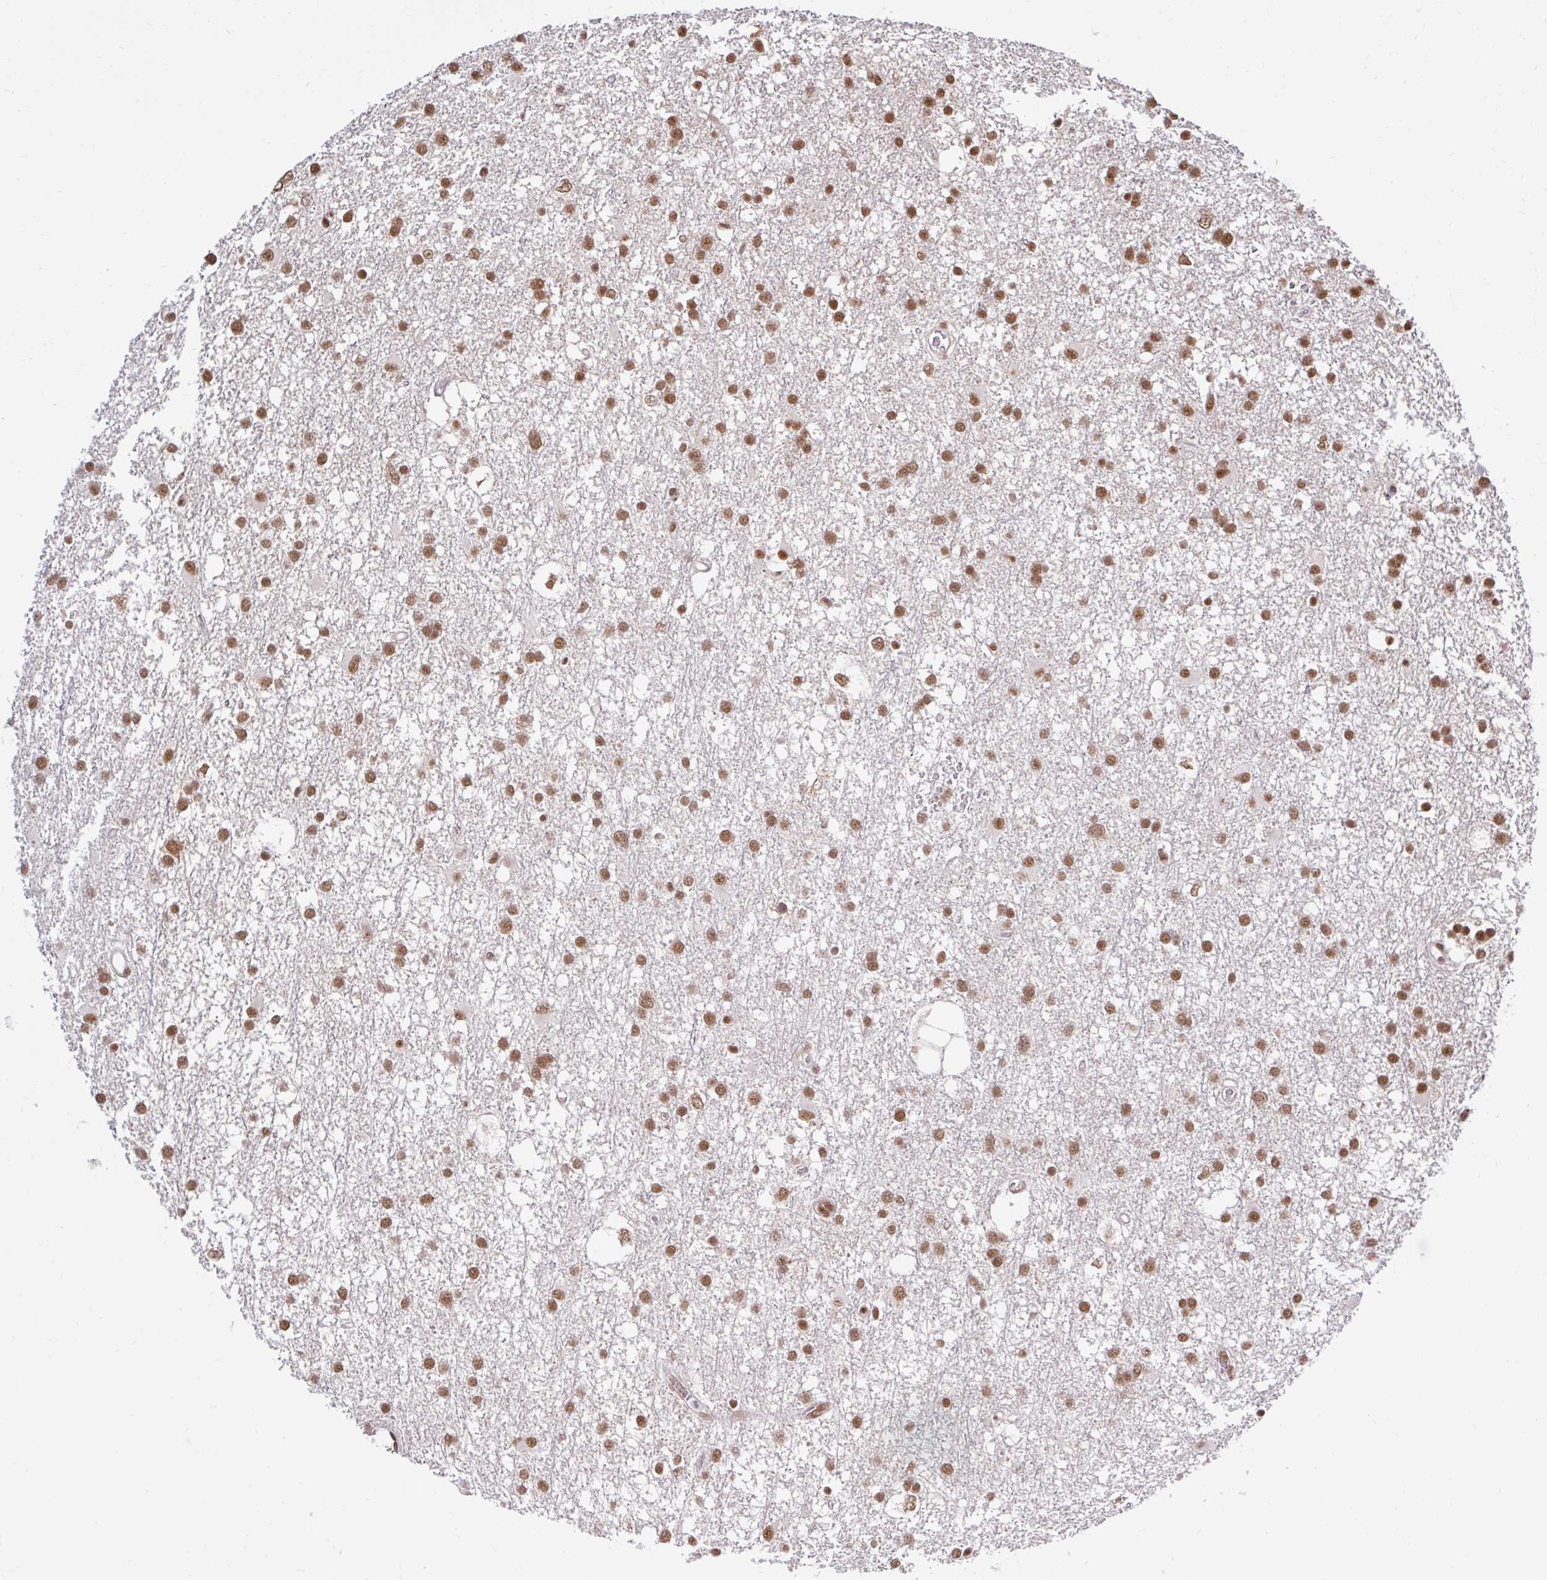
{"staining": {"intensity": "moderate", "quantity": ">75%", "location": "nuclear"}, "tissue": "glioma", "cell_type": "Tumor cells", "image_type": "cancer", "snomed": [{"axis": "morphology", "description": "Glioma, malignant, High grade"}, {"axis": "topography", "description": "Brain"}], "caption": "Immunohistochemical staining of human malignant high-grade glioma exhibits medium levels of moderate nuclear expression in approximately >75% of tumor cells. (DAB (3,3'-diaminobenzidine) IHC, brown staining for protein, blue staining for nuclei).", "gene": "ABCA9", "patient": {"sex": "male", "age": 61}}